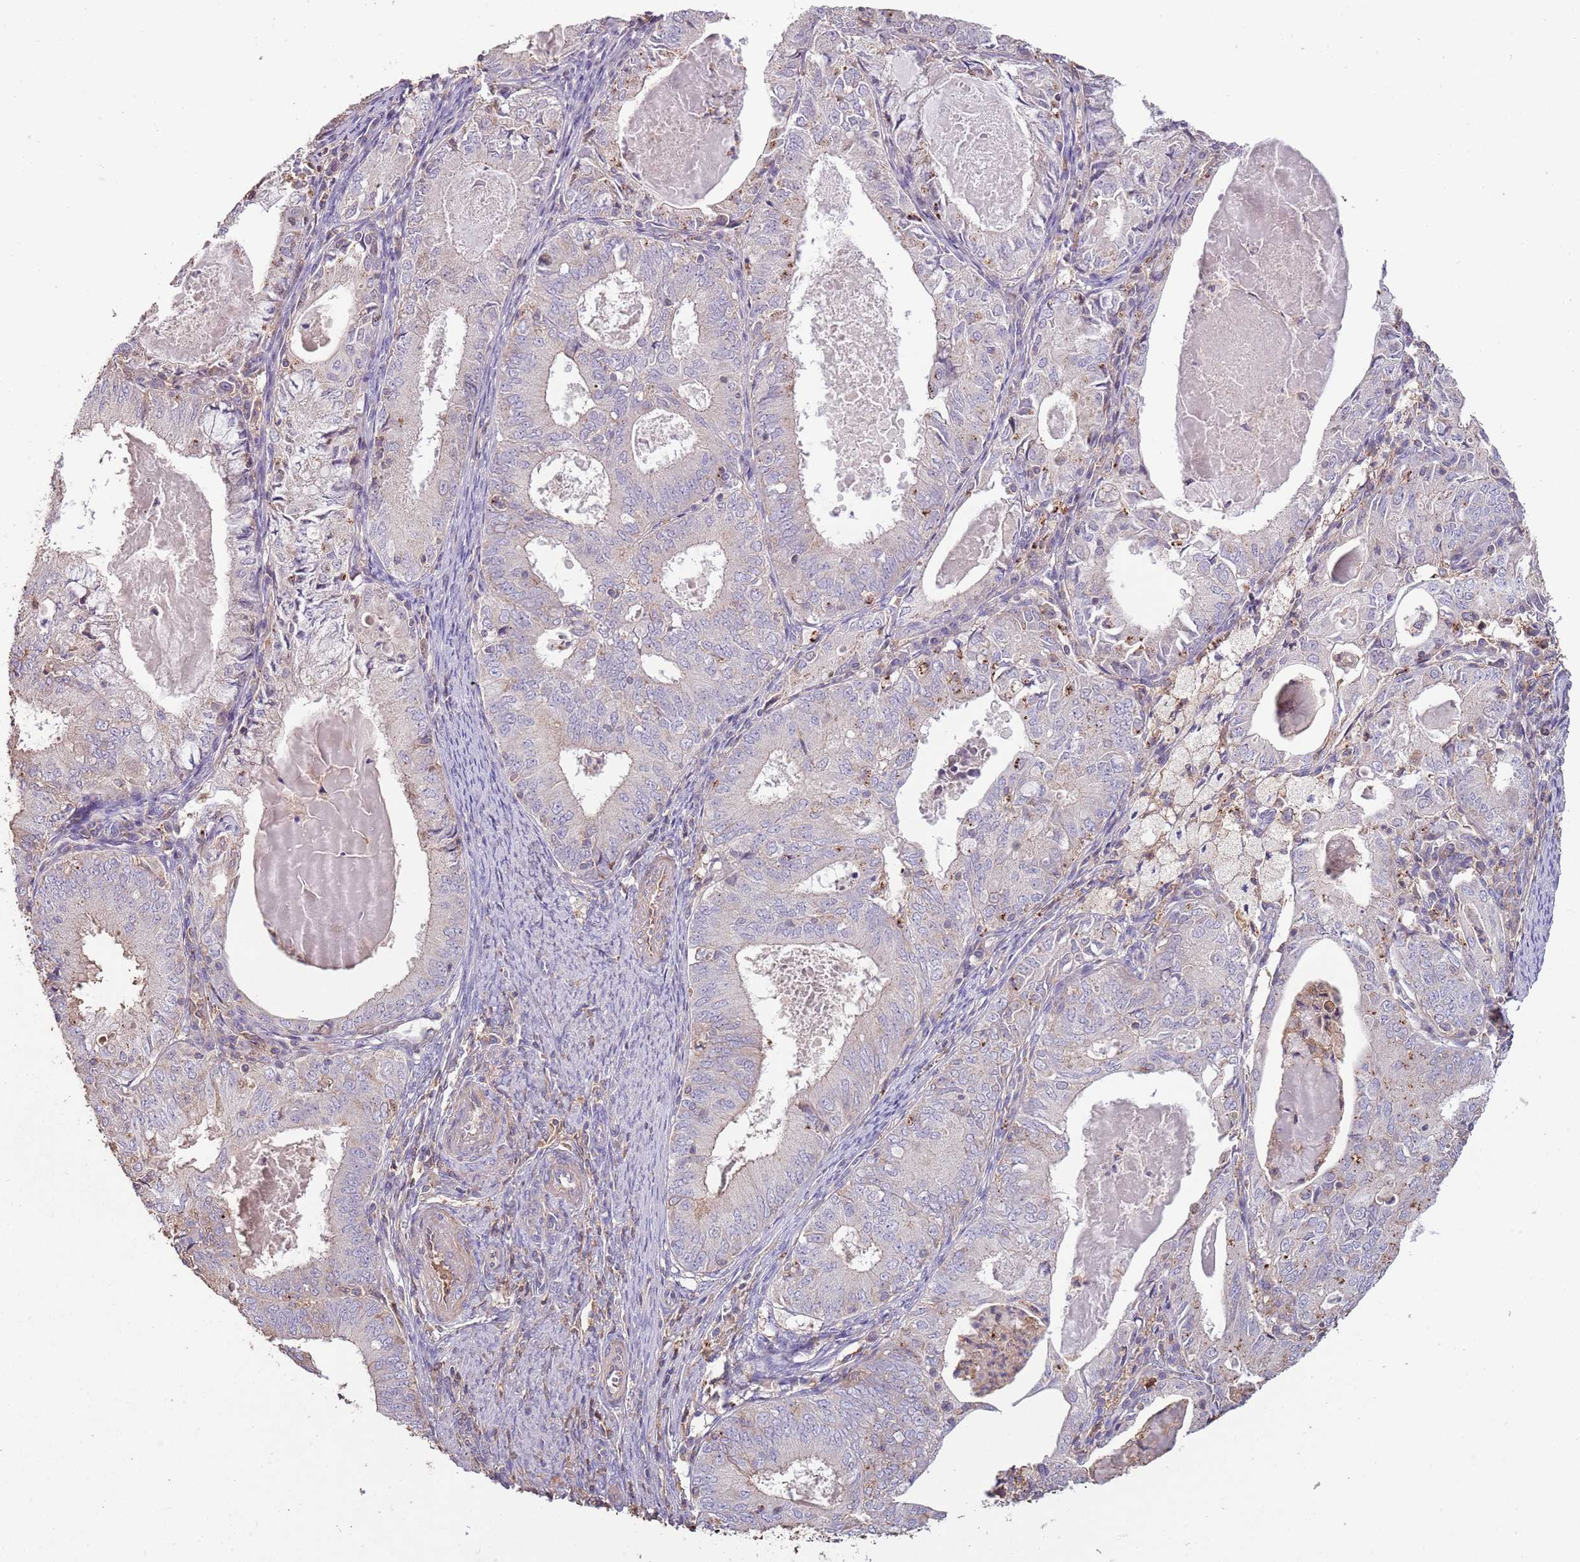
{"staining": {"intensity": "negative", "quantity": "none", "location": "none"}, "tissue": "endometrial cancer", "cell_type": "Tumor cells", "image_type": "cancer", "snomed": [{"axis": "morphology", "description": "Adenocarcinoma, NOS"}, {"axis": "topography", "description": "Endometrium"}], "caption": "Protein analysis of endometrial adenocarcinoma reveals no significant expression in tumor cells. (Brightfield microscopy of DAB (3,3'-diaminobenzidine) immunohistochemistry (IHC) at high magnification).", "gene": "FECH", "patient": {"sex": "female", "age": 57}}